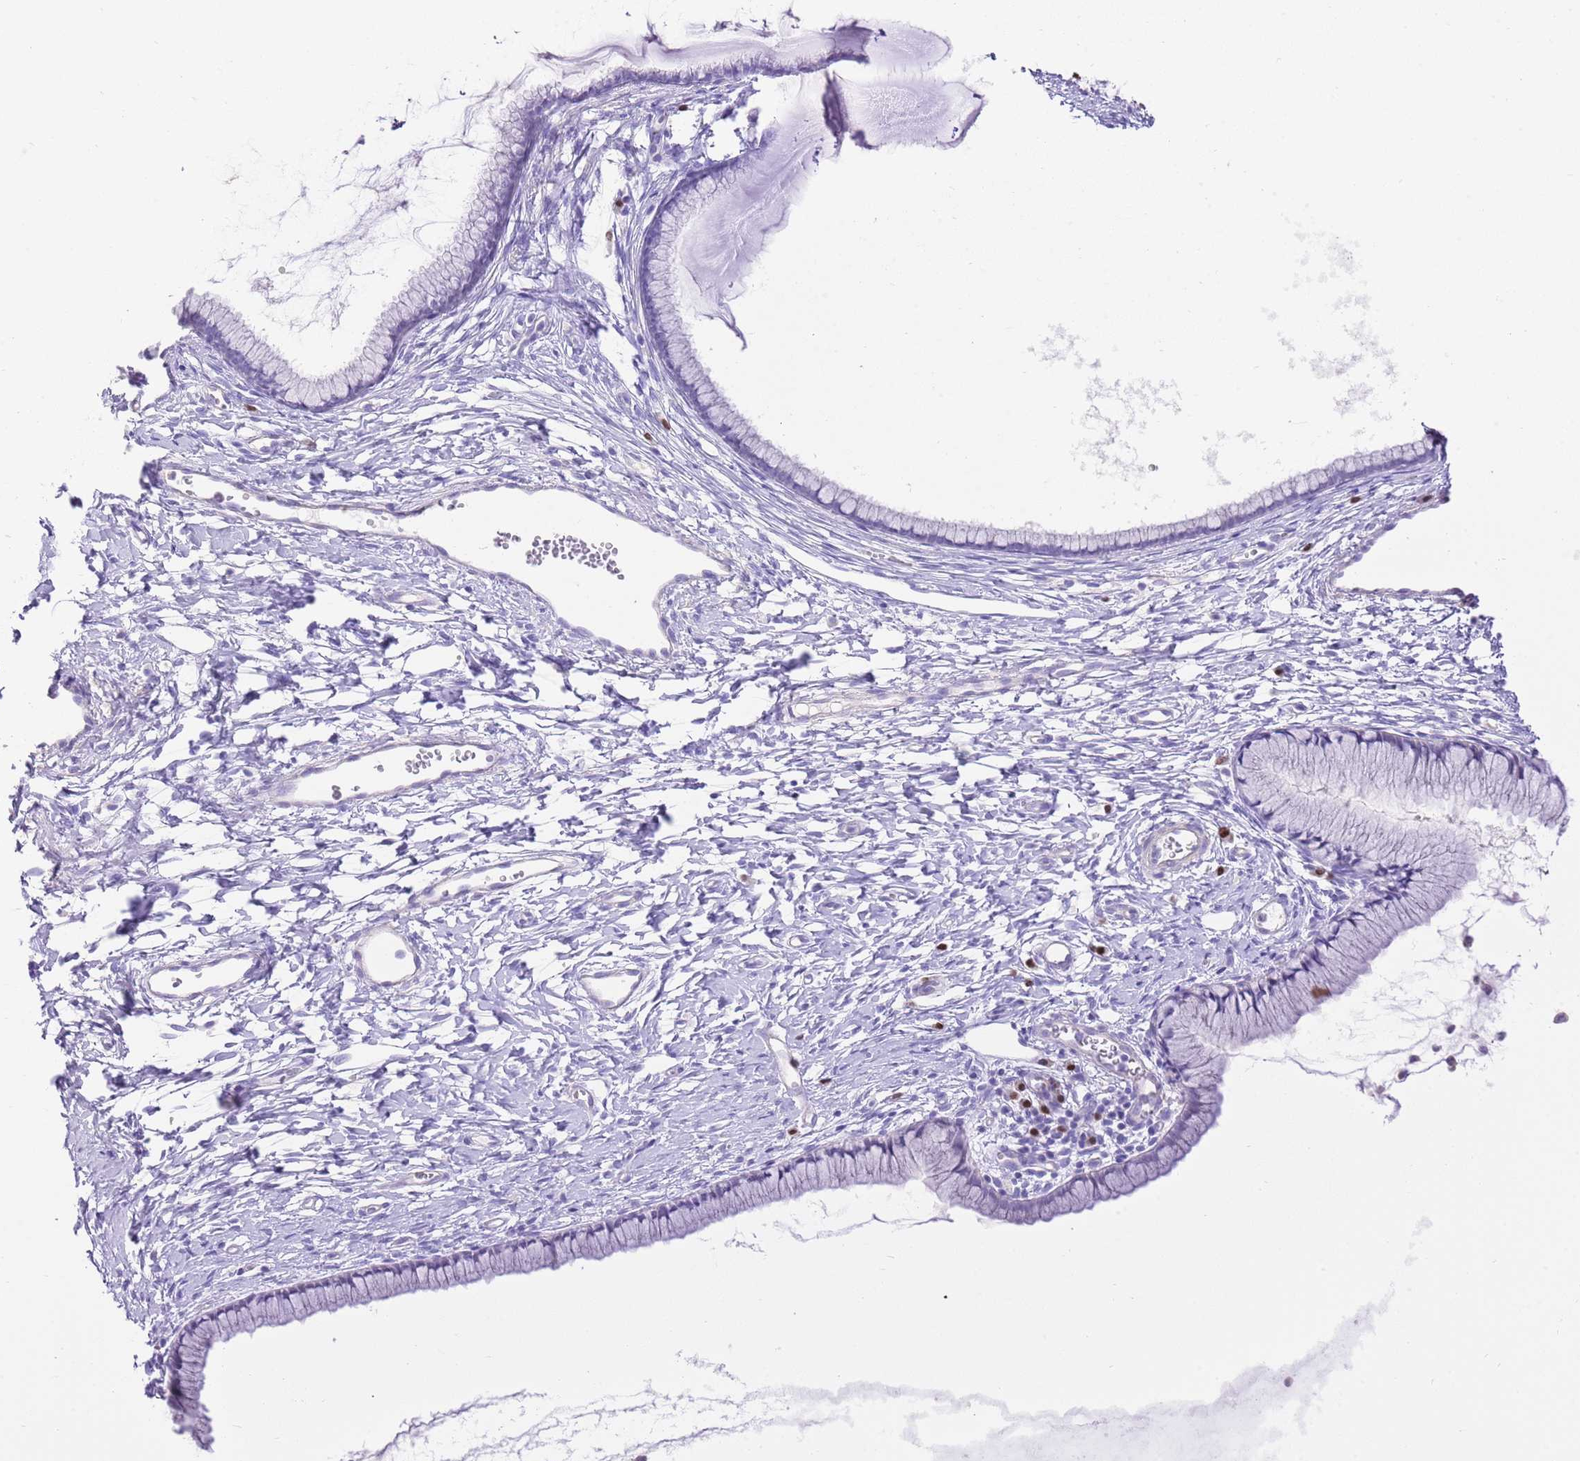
{"staining": {"intensity": "negative", "quantity": "none", "location": "none"}, "tissue": "cervix", "cell_type": "Glandular cells", "image_type": "normal", "snomed": [{"axis": "morphology", "description": "Normal tissue, NOS"}, {"axis": "topography", "description": "Cervix"}], "caption": "High magnification brightfield microscopy of unremarkable cervix stained with DAB (3,3'-diaminobenzidine) (brown) and counterstained with hematoxylin (blue): glandular cells show no significant staining. (Brightfield microscopy of DAB immunohistochemistry at high magnification).", "gene": "BHLHA15", "patient": {"sex": "female", "age": 40}}